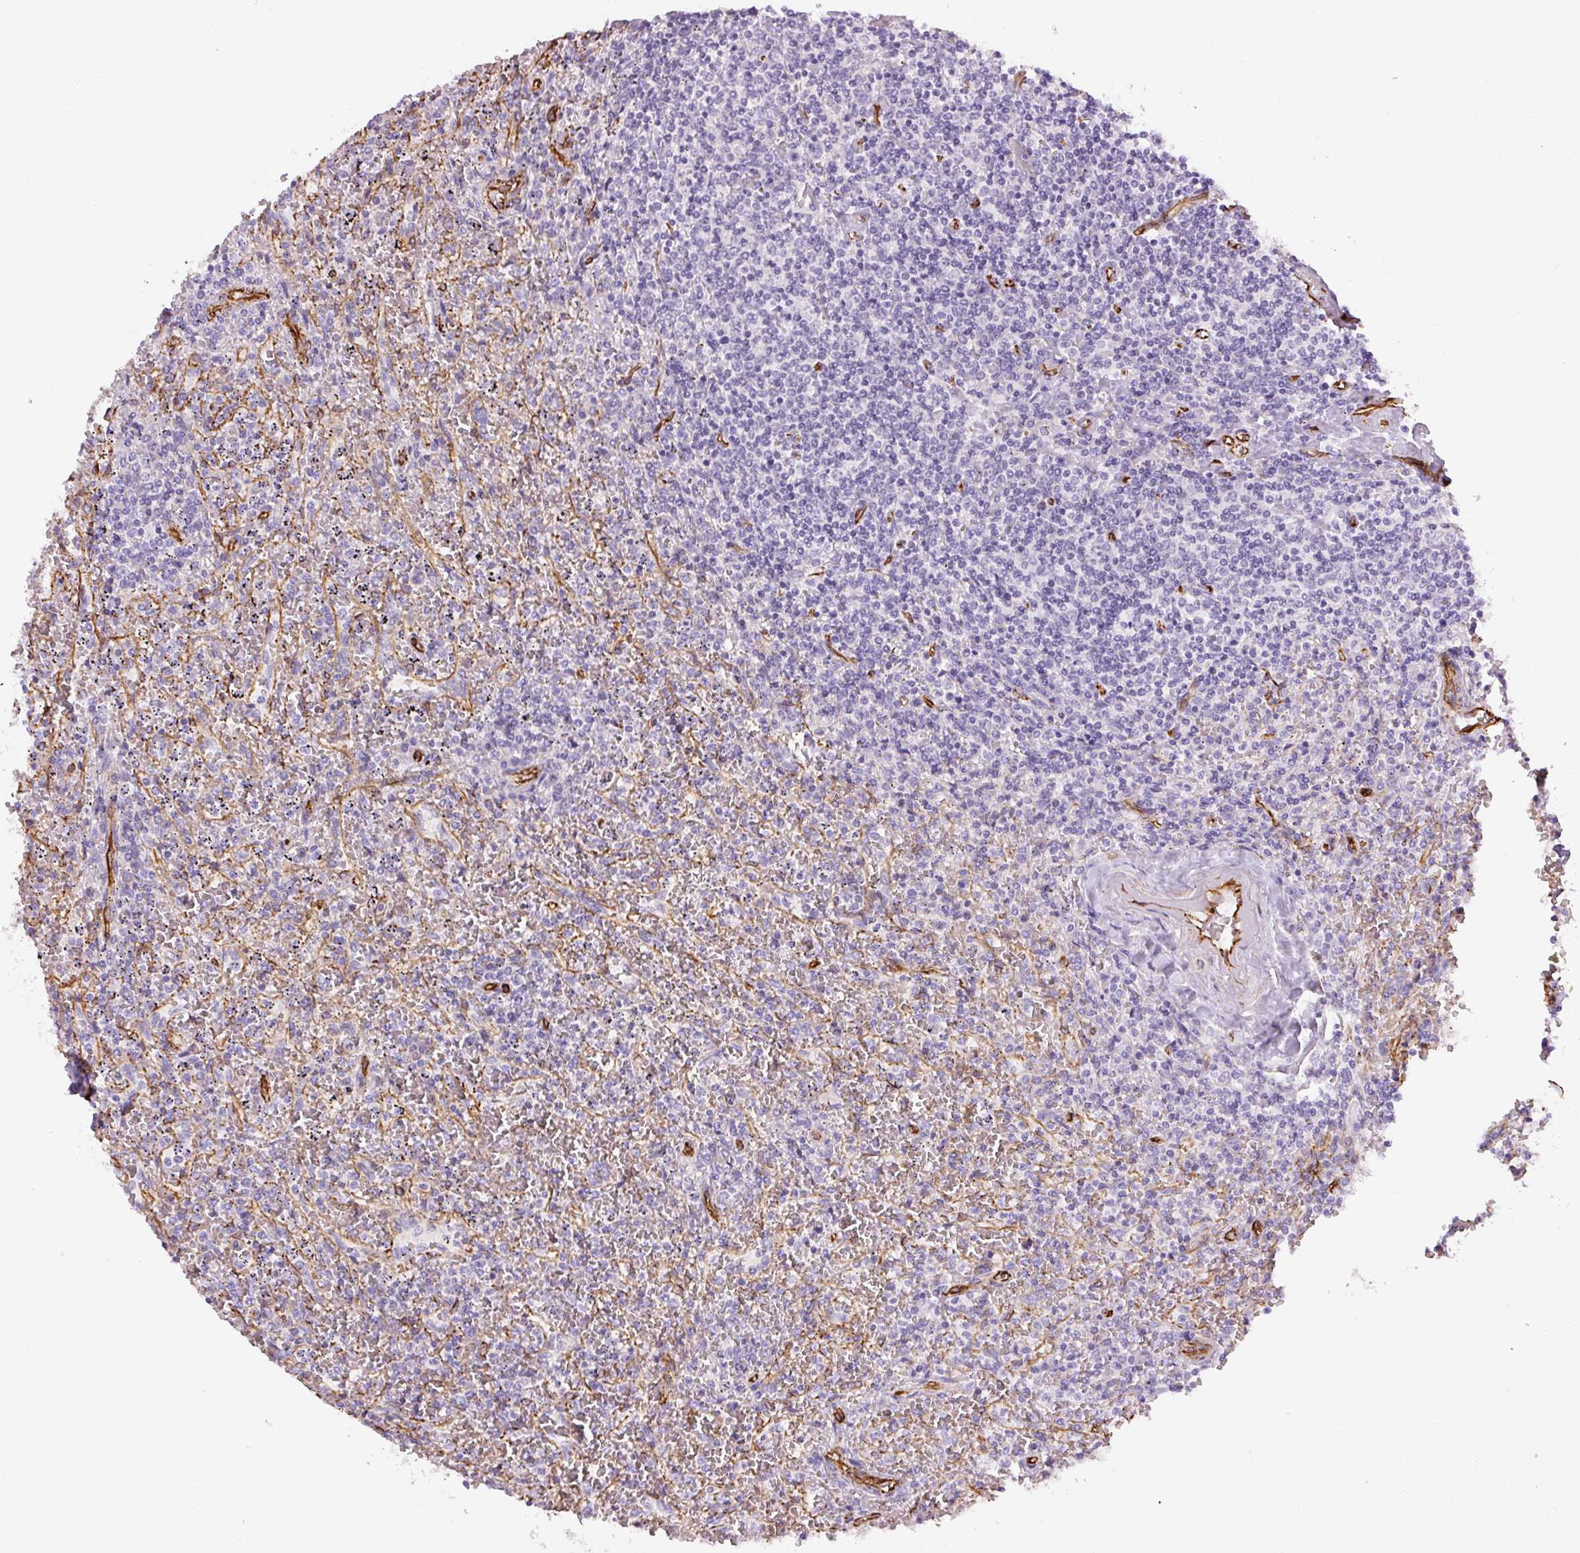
{"staining": {"intensity": "negative", "quantity": "none", "location": "none"}, "tissue": "lymphoma", "cell_type": "Tumor cells", "image_type": "cancer", "snomed": [{"axis": "morphology", "description": "Malignant lymphoma, non-Hodgkin's type, Low grade"}, {"axis": "topography", "description": "Spleen"}], "caption": "An immunohistochemistry histopathology image of malignant lymphoma, non-Hodgkin's type (low-grade) is shown. There is no staining in tumor cells of malignant lymphoma, non-Hodgkin's type (low-grade).", "gene": "NES", "patient": {"sex": "female", "age": 64}}